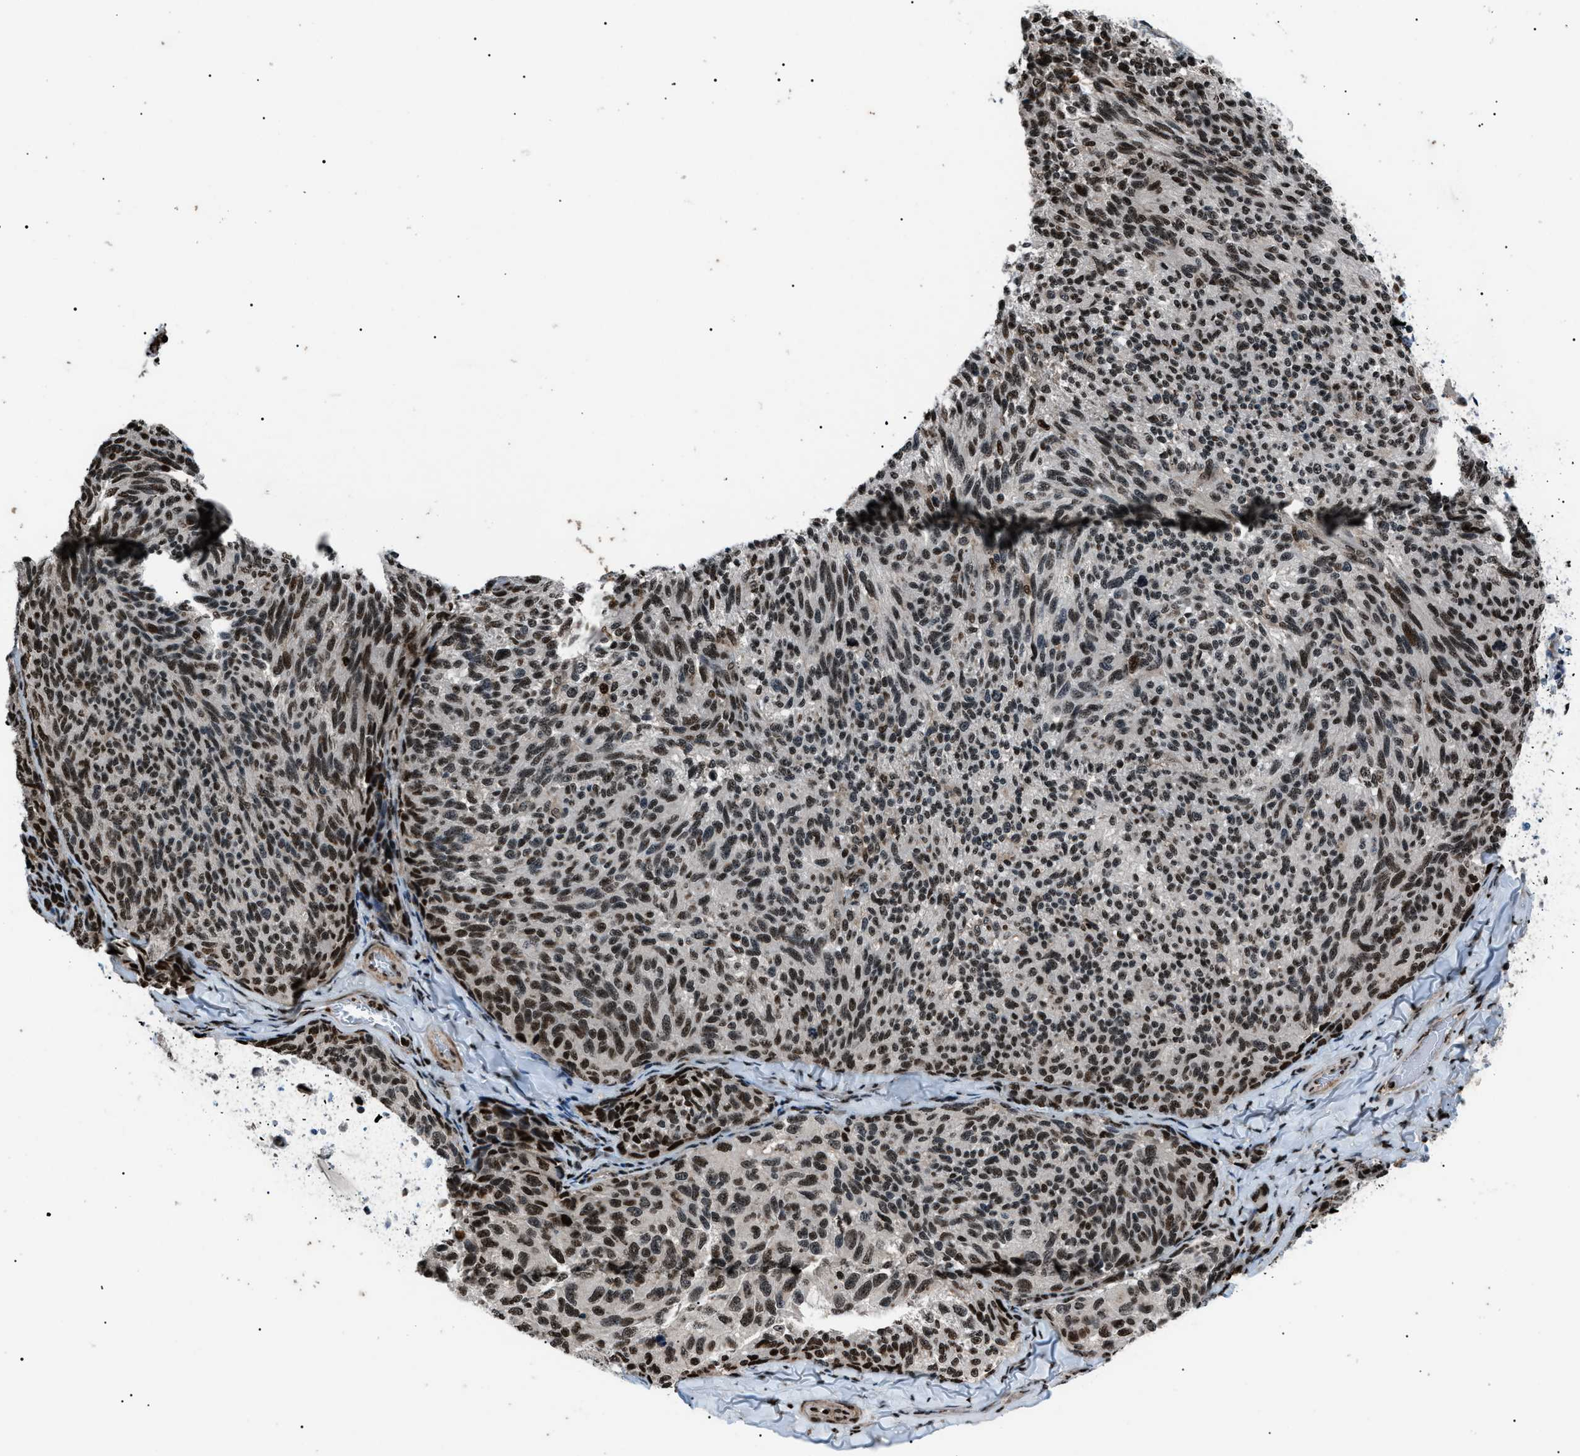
{"staining": {"intensity": "moderate", "quantity": ">75%", "location": "nuclear"}, "tissue": "melanoma", "cell_type": "Tumor cells", "image_type": "cancer", "snomed": [{"axis": "morphology", "description": "Malignant melanoma, NOS"}, {"axis": "topography", "description": "Skin"}], "caption": "The micrograph shows a brown stain indicating the presence of a protein in the nuclear of tumor cells in melanoma.", "gene": "PRKX", "patient": {"sex": "female", "age": 73}}